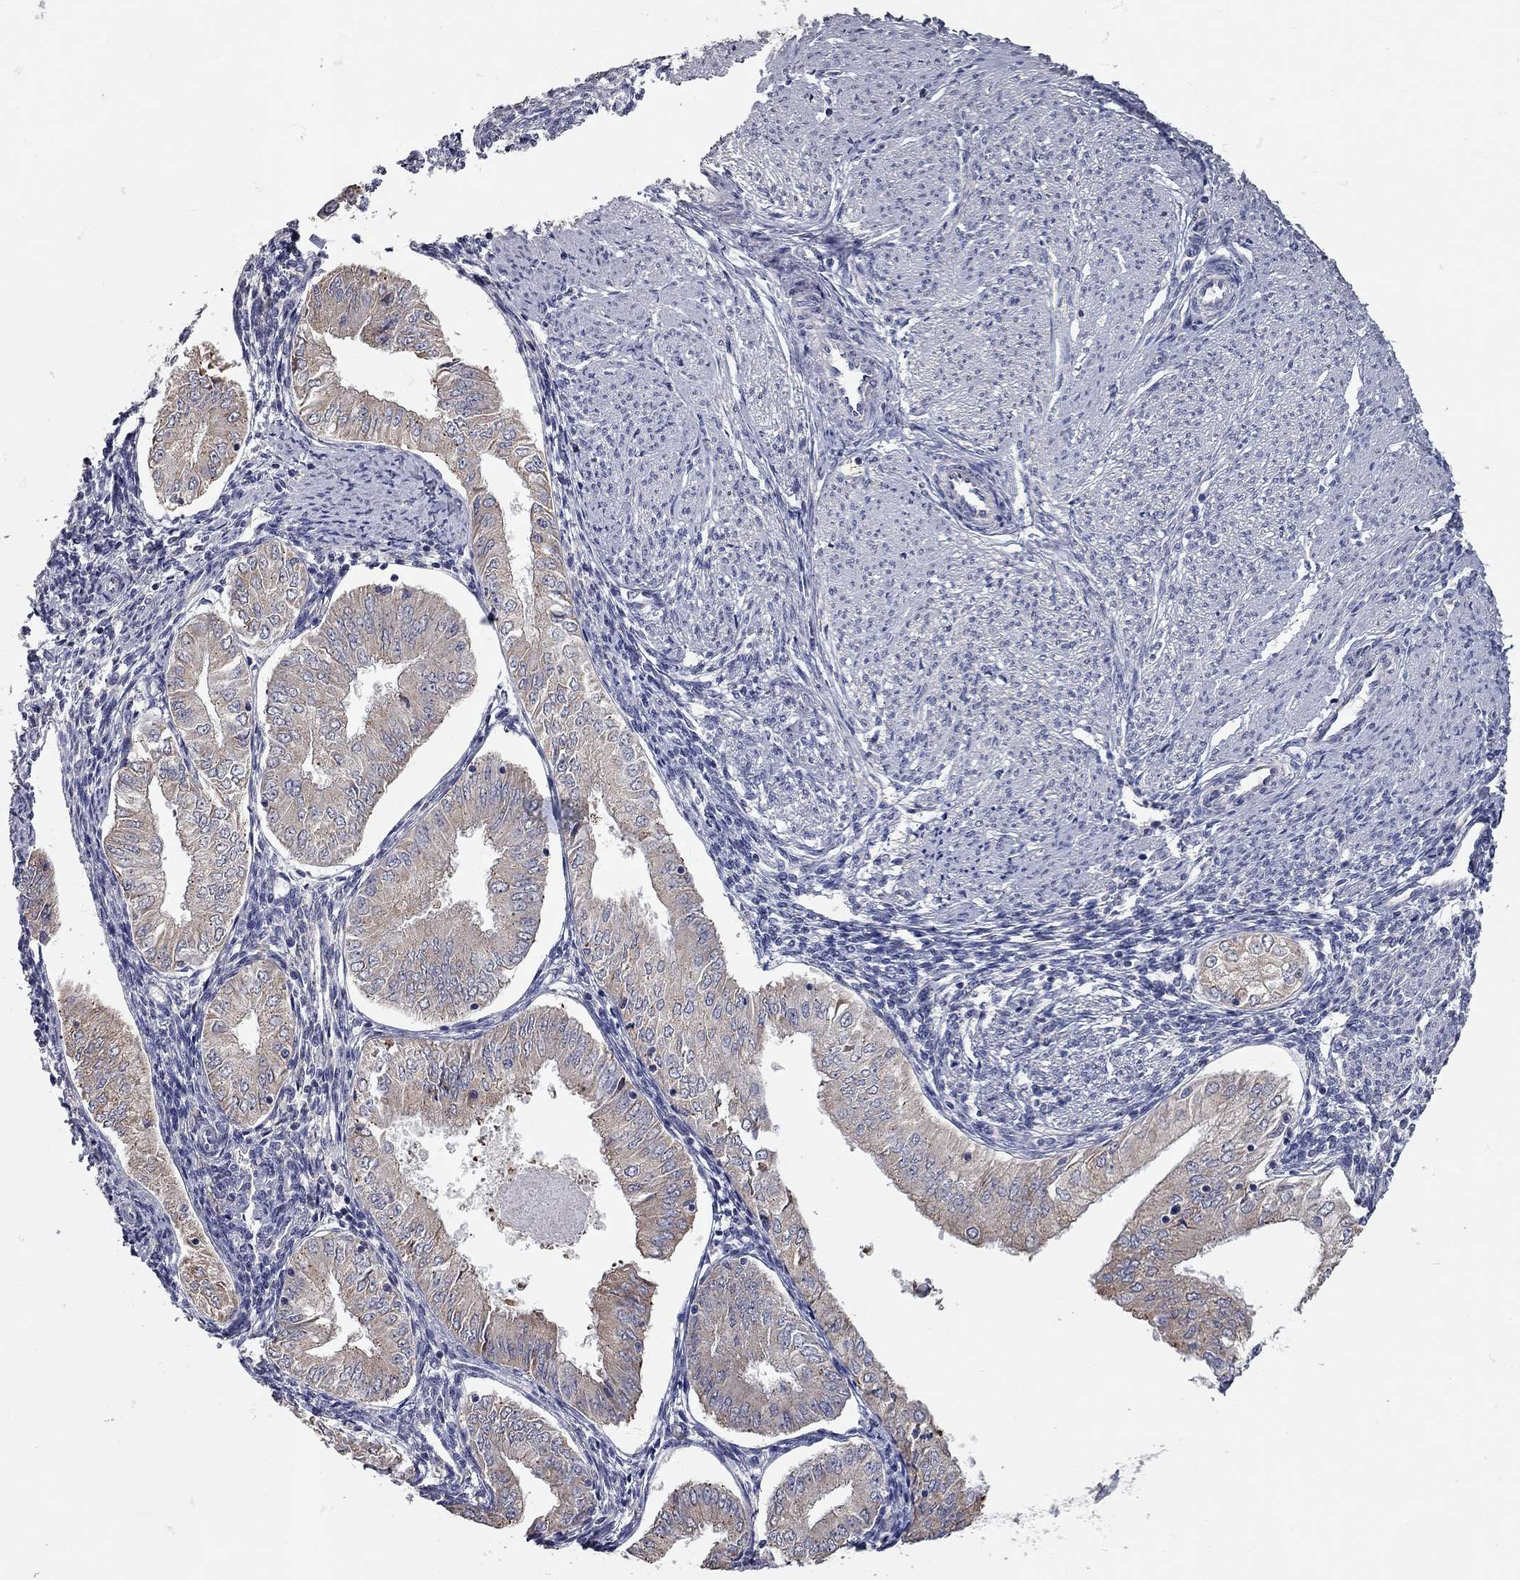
{"staining": {"intensity": "weak", "quantity": "25%-75%", "location": "cytoplasmic/membranous"}, "tissue": "endometrial cancer", "cell_type": "Tumor cells", "image_type": "cancer", "snomed": [{"axis": "morphology", "description": "Adenocarcinoma, NOS"}, {"axis": "topography", "description": "Endometrium"}], "caption": "A brown stain labels weak cytoplasmic/membranous positivity of a protein in human endometrial cancer (adenocarcinoma) tumor cells. The protein is stained brown, and the nuclei are stained in blue (DAB (3,3'-diaminobenzidine) IHC with brightfield microscopy, high magnification).", "gene": "XAGE2", "patient": {"sex": "female", "age": 53}}